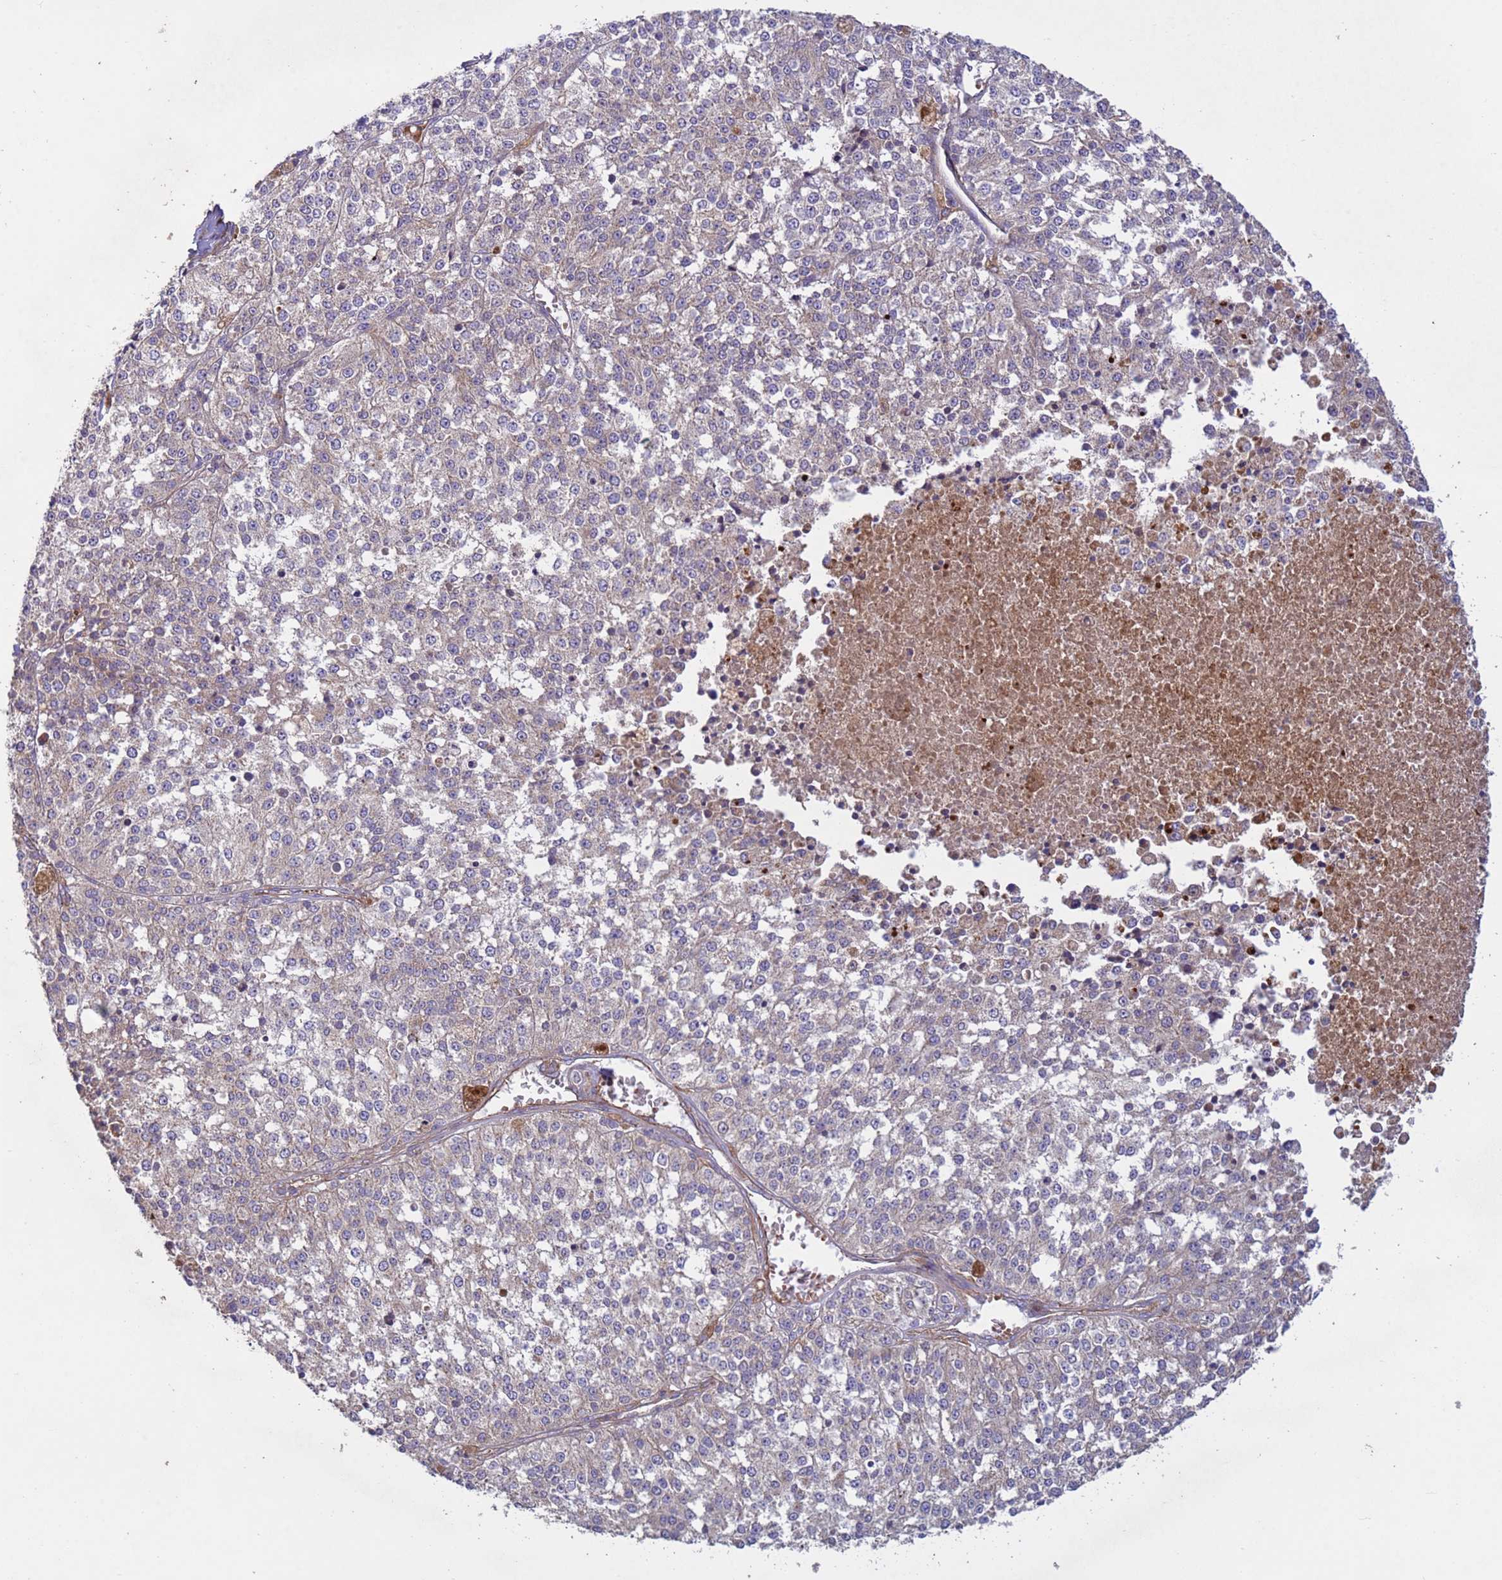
{"staining": {"intensity": "weak", "quantity": "25%-75%", "location": "cytoplasmic/membranous"}, "tissue": "melanoma", "cell_type": "Tumor cells", "image_type": "cancer", "snomed": [{"axis": "morphology", "description": "Malignant melanoma, NOS"}, {"axis": "topography", "description": "Skin"}], "caption": "Melanoma stained for a protein (brown) displays weak cytoplasmic/membranous positive positivity in approximately 25%-75% of tumor cells.", "gene": "RAB10", "patient": {"sex": "female", "age": 64}}